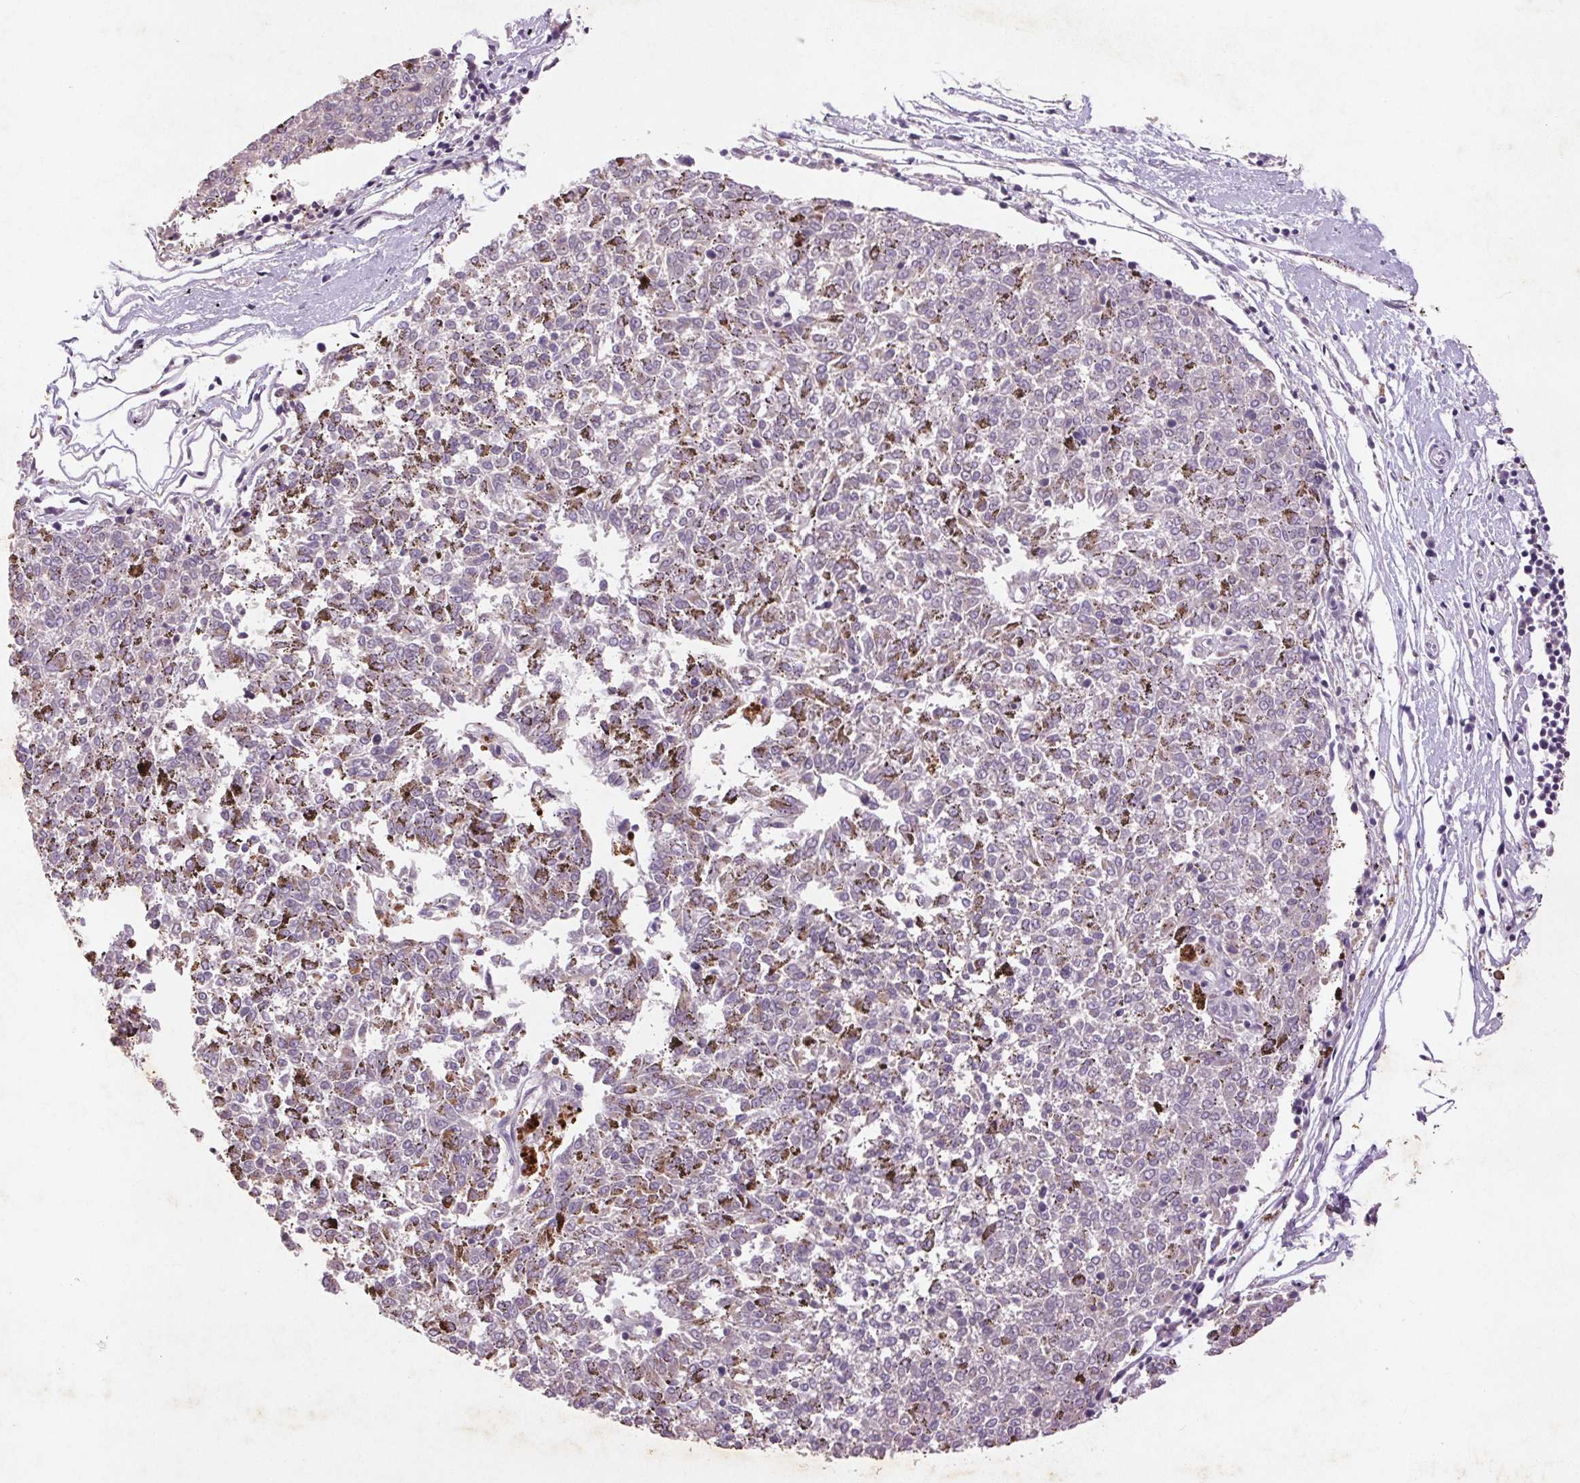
{"staining": {"intensity": "negative", "quantity": "none", "location": "none"}, "tissue": "melanoma", "cell_type": "Tumor cells", "image_type": "cancer", "snomed": [{"axis": "morphology", "description": "Malignant melanoma, NOS"}, {"axis": "topography", "description": "Skin"}], "caption": "IHC of malignant melanoma displays no staining in tumor cells.", "gene": "FNDC7", "patient": {"sex": "female", "age": 72}}